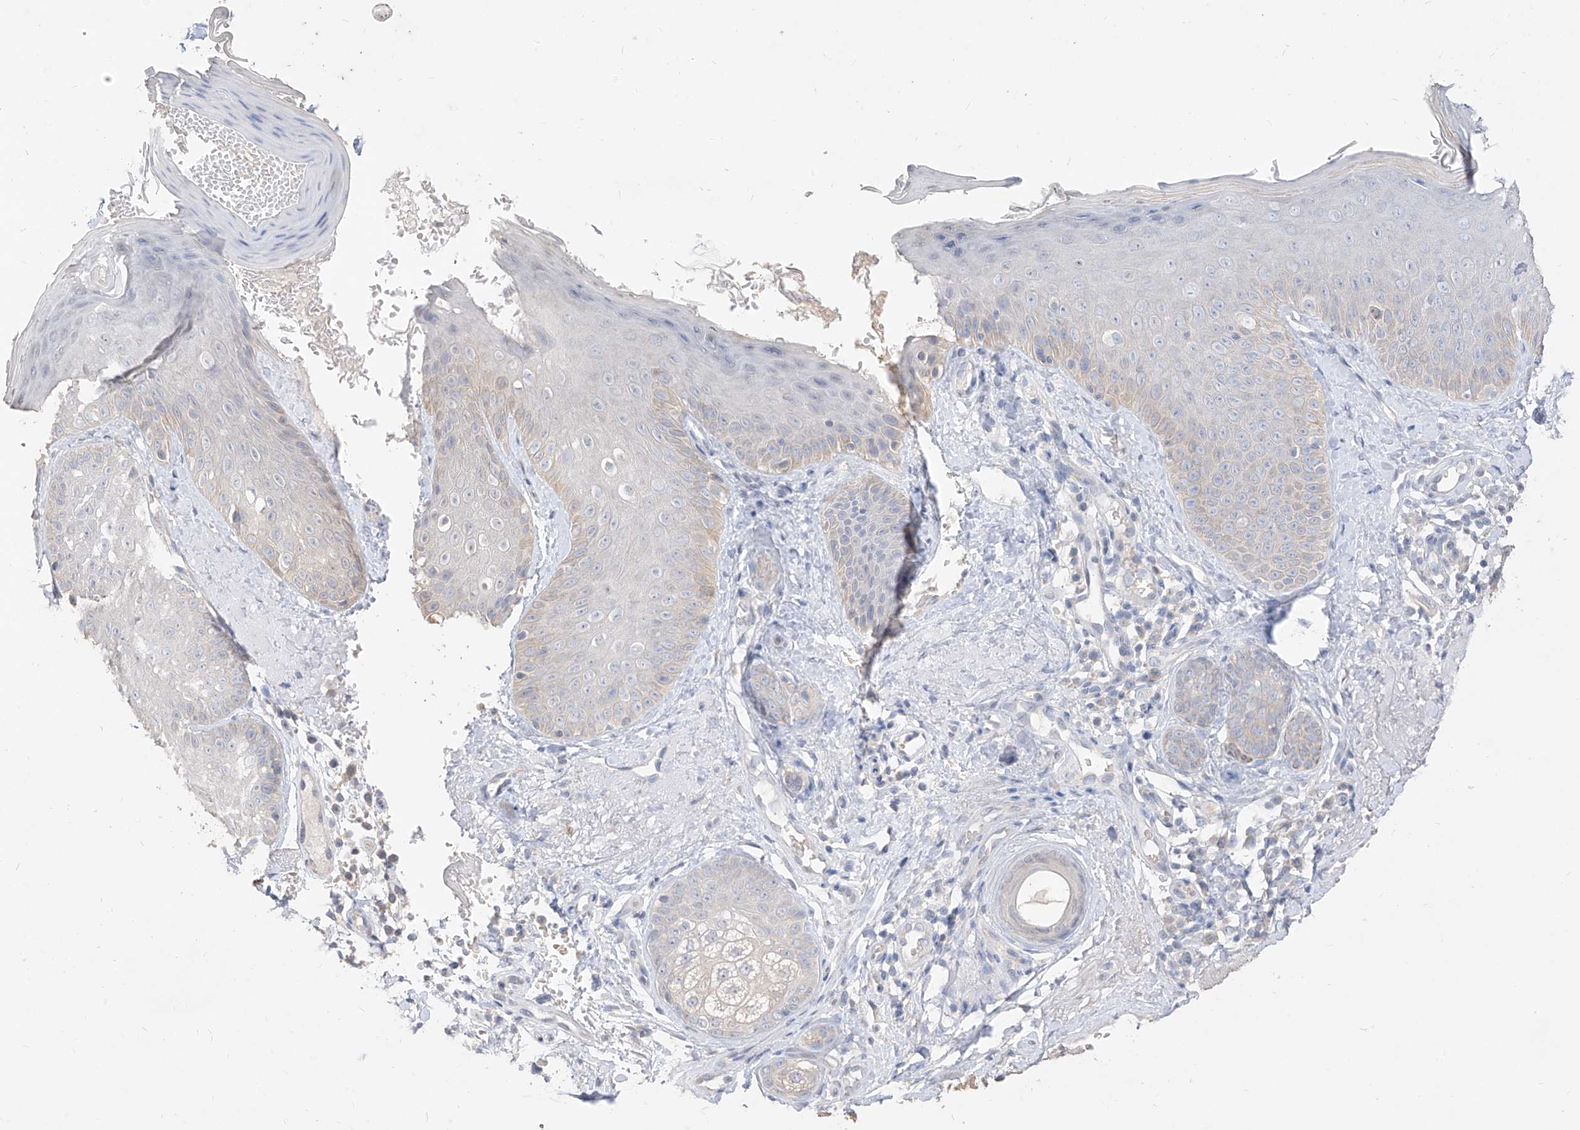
{"staining": {"intensity": "negative", "quantity": "none", "location": "none"}, "tissue": "skin", "cell_type": "Fibroblasts", "image_type": "normal", "snomed": [{"axis": "morphology", "description": "Normal tissue, NOS"}, {"axis": "topography", "description": "Skin"}], "caption": "Histopathology image shows no significant protein expression in fibroblasts of normal skin.", "gene": "ZZEF1", "patient": {"sex": "male", "age": 57}}